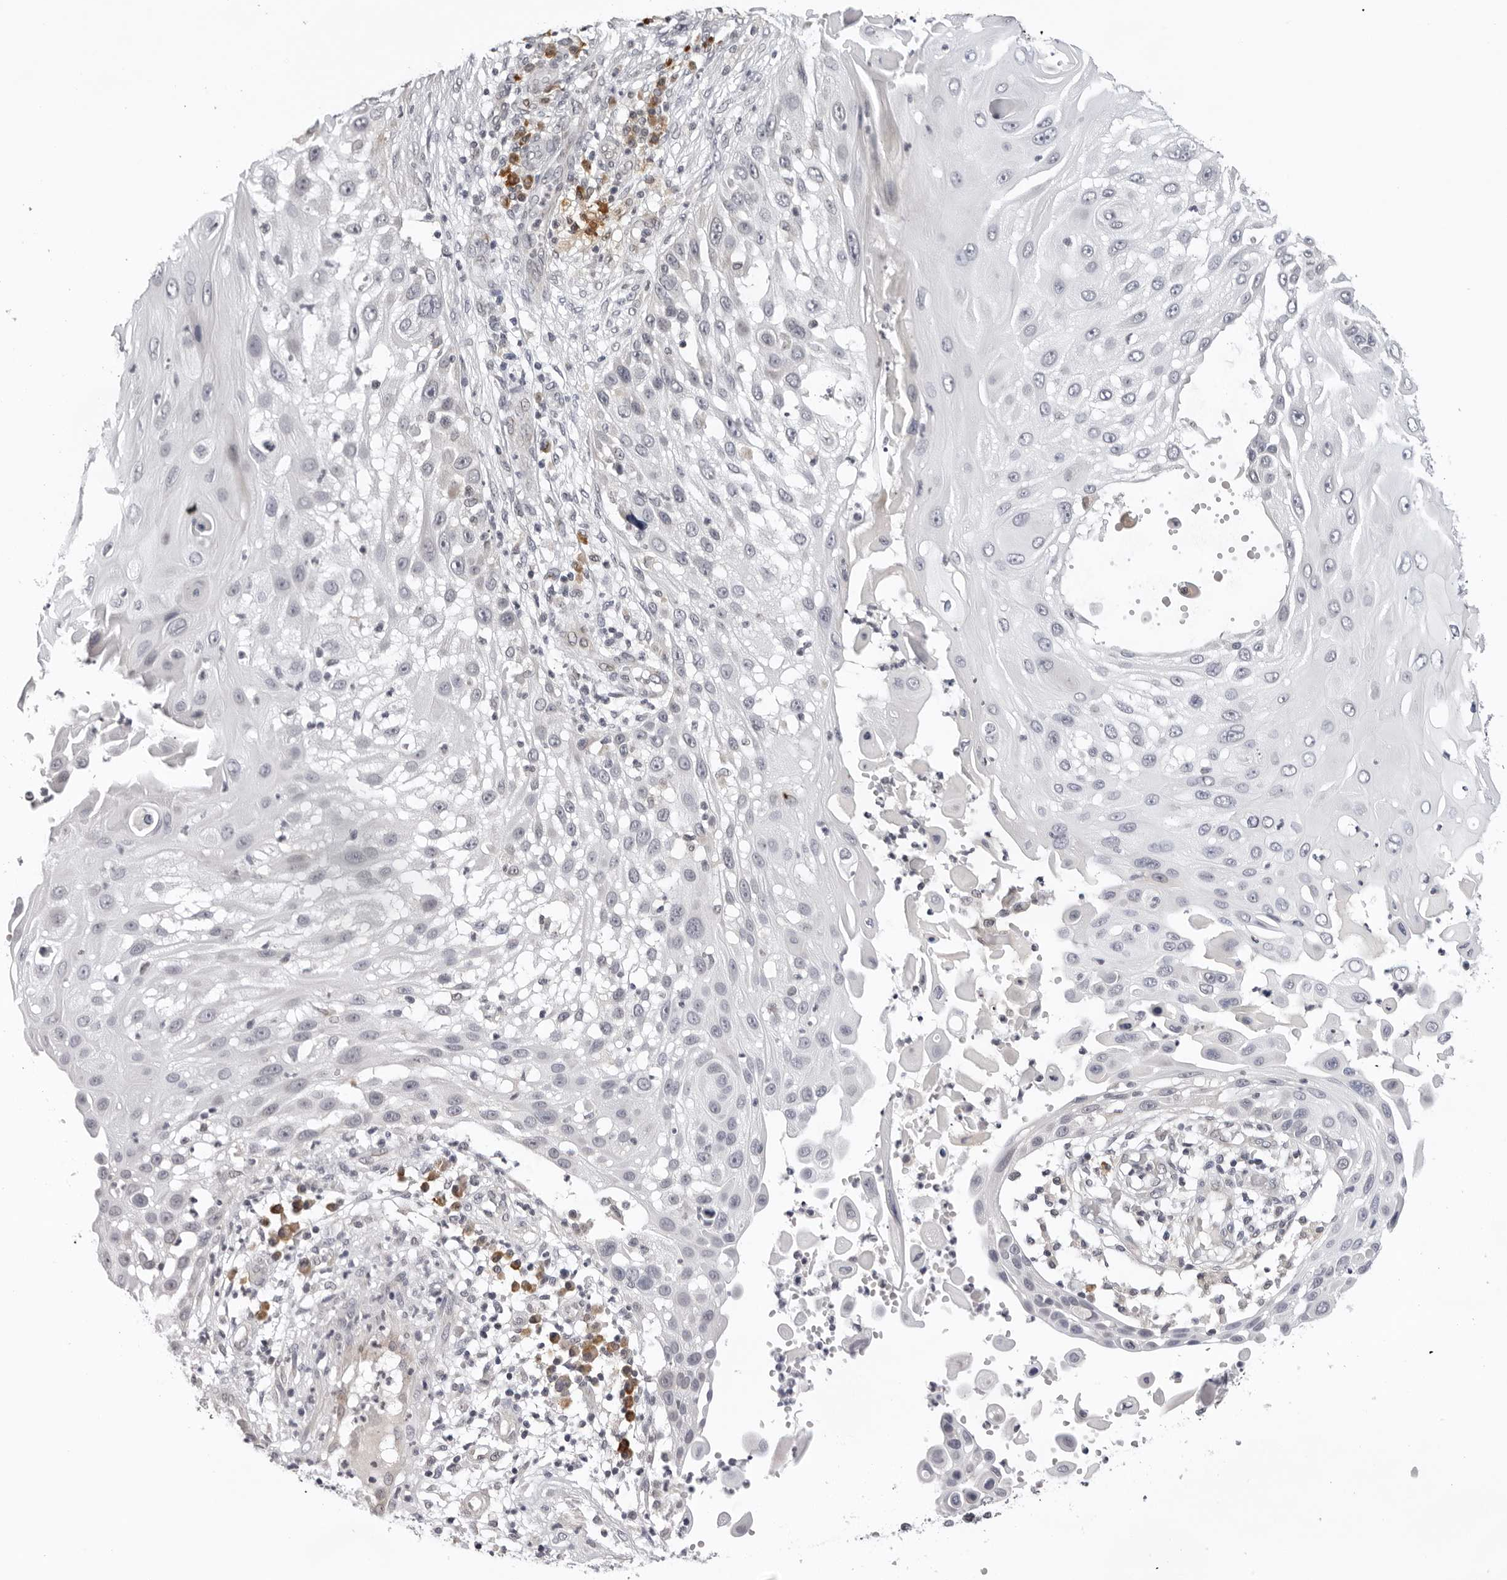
{"staining": {"intensity": "negative", "quantity": "none", "location": "none"}, "tissue": "skin cancer", "cell_type": "Tumor cells", "image_type": "cancer", "snomed": [{"axis": "morphology", "description": "Squamous cell carcinoma, NOS"}, {"axis": "topography", "description": "Skin"}], "caption": "A high-resolution image shows IHC staining of skin squamous cell carcinoma, which displays no significant positivity in tumor cells.", "gene": "IL17RA", "patient": {"sex": "female", "age": 44}}